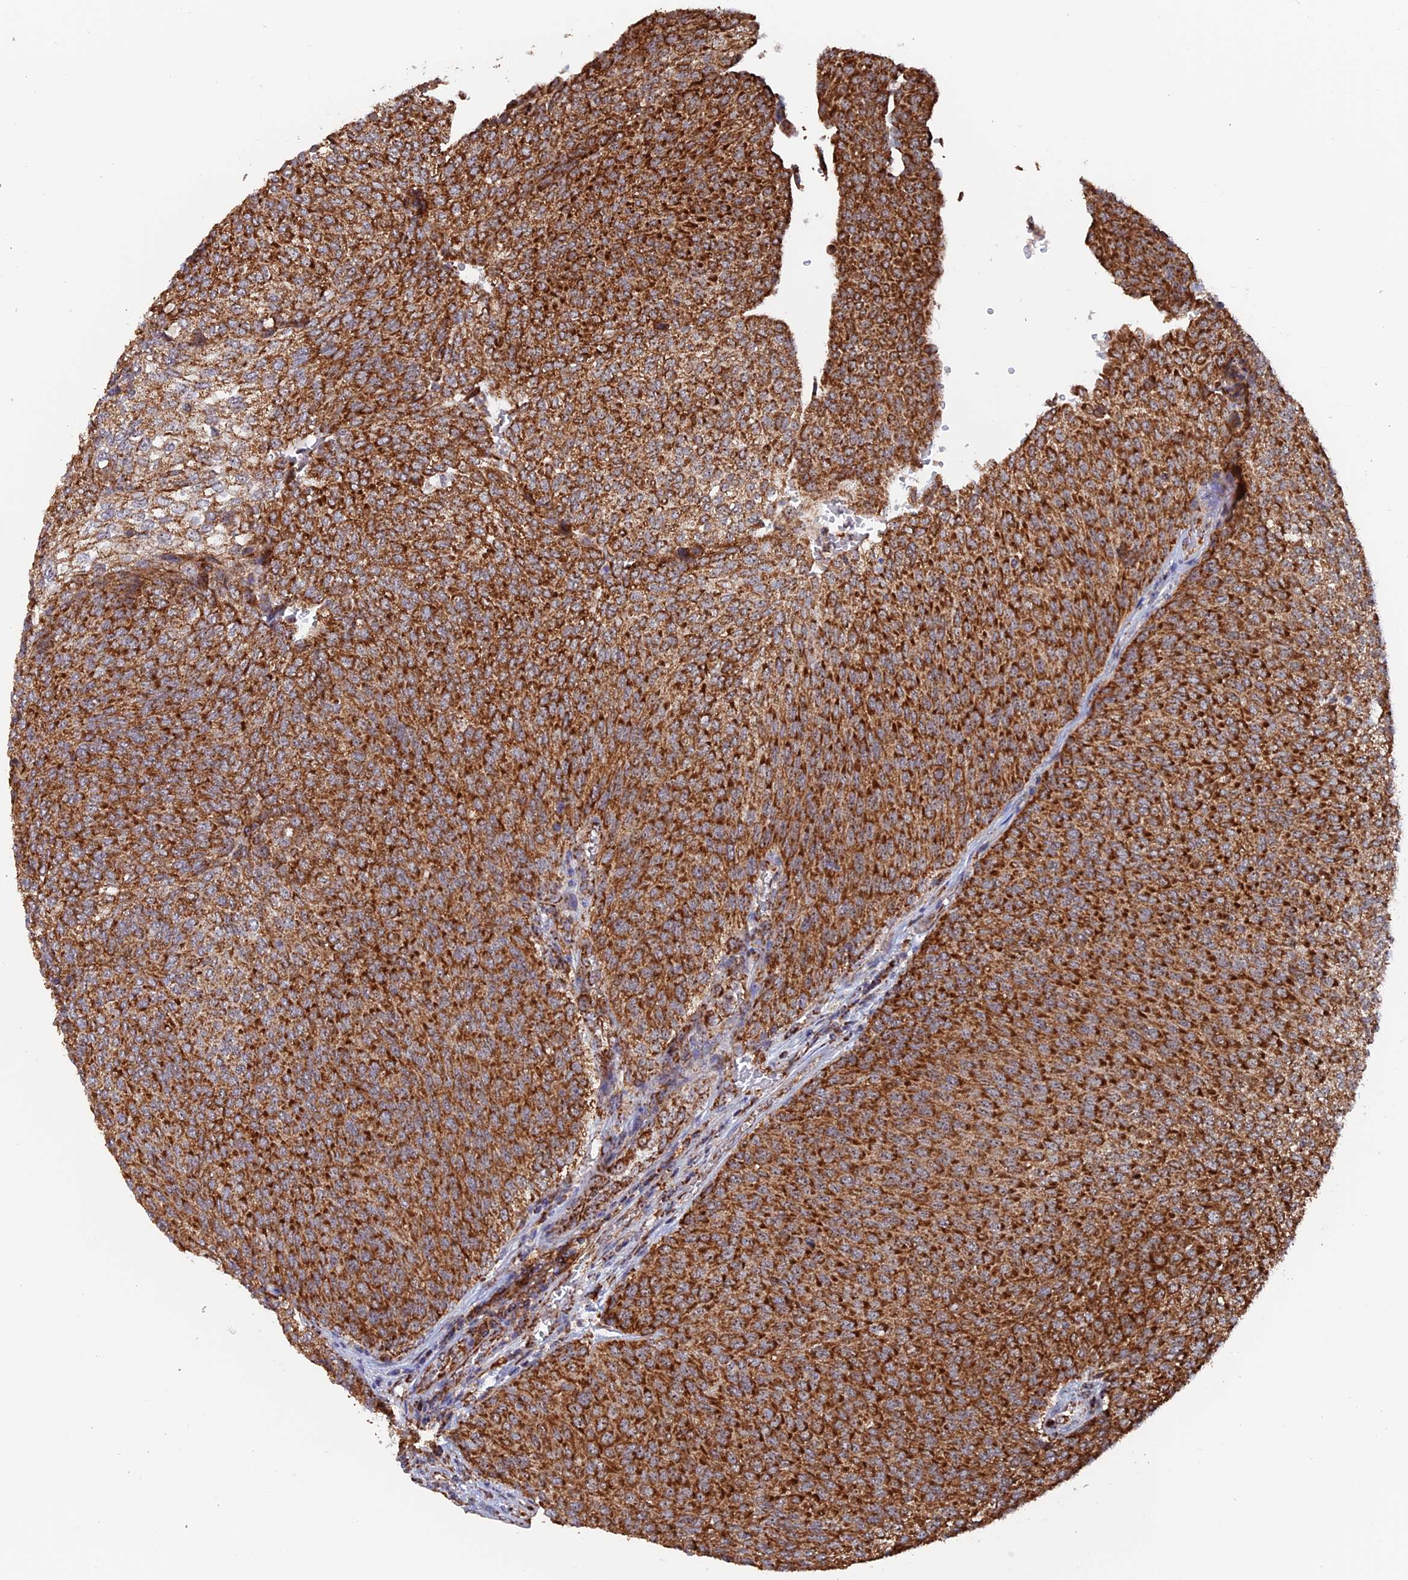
{"staining": {"intensity": "strong", "quantity": ">75%", "location": "cytoplasmic/membranous"}, "tissue": "urothelial cancer", "cell_type": "Tumor cells", "image_type": "cancer", "snomed": [{"axis": "morphology", "description": "Urothelial carcinoma, Low grade"}, {"axis": "topography", "description": "Urinary bladder"}], "caption": "A histopathology image of urothelial cancer stained for a protein displays strong cytoplasmic/membranous brown staining in tumor cells. Using DAB (brown) and hematoxylin (blue) stains, captured at high magnification using brightfield microscopy.", "gene": "DTYMK", "patient": {"sex": "female", "age": 79}}